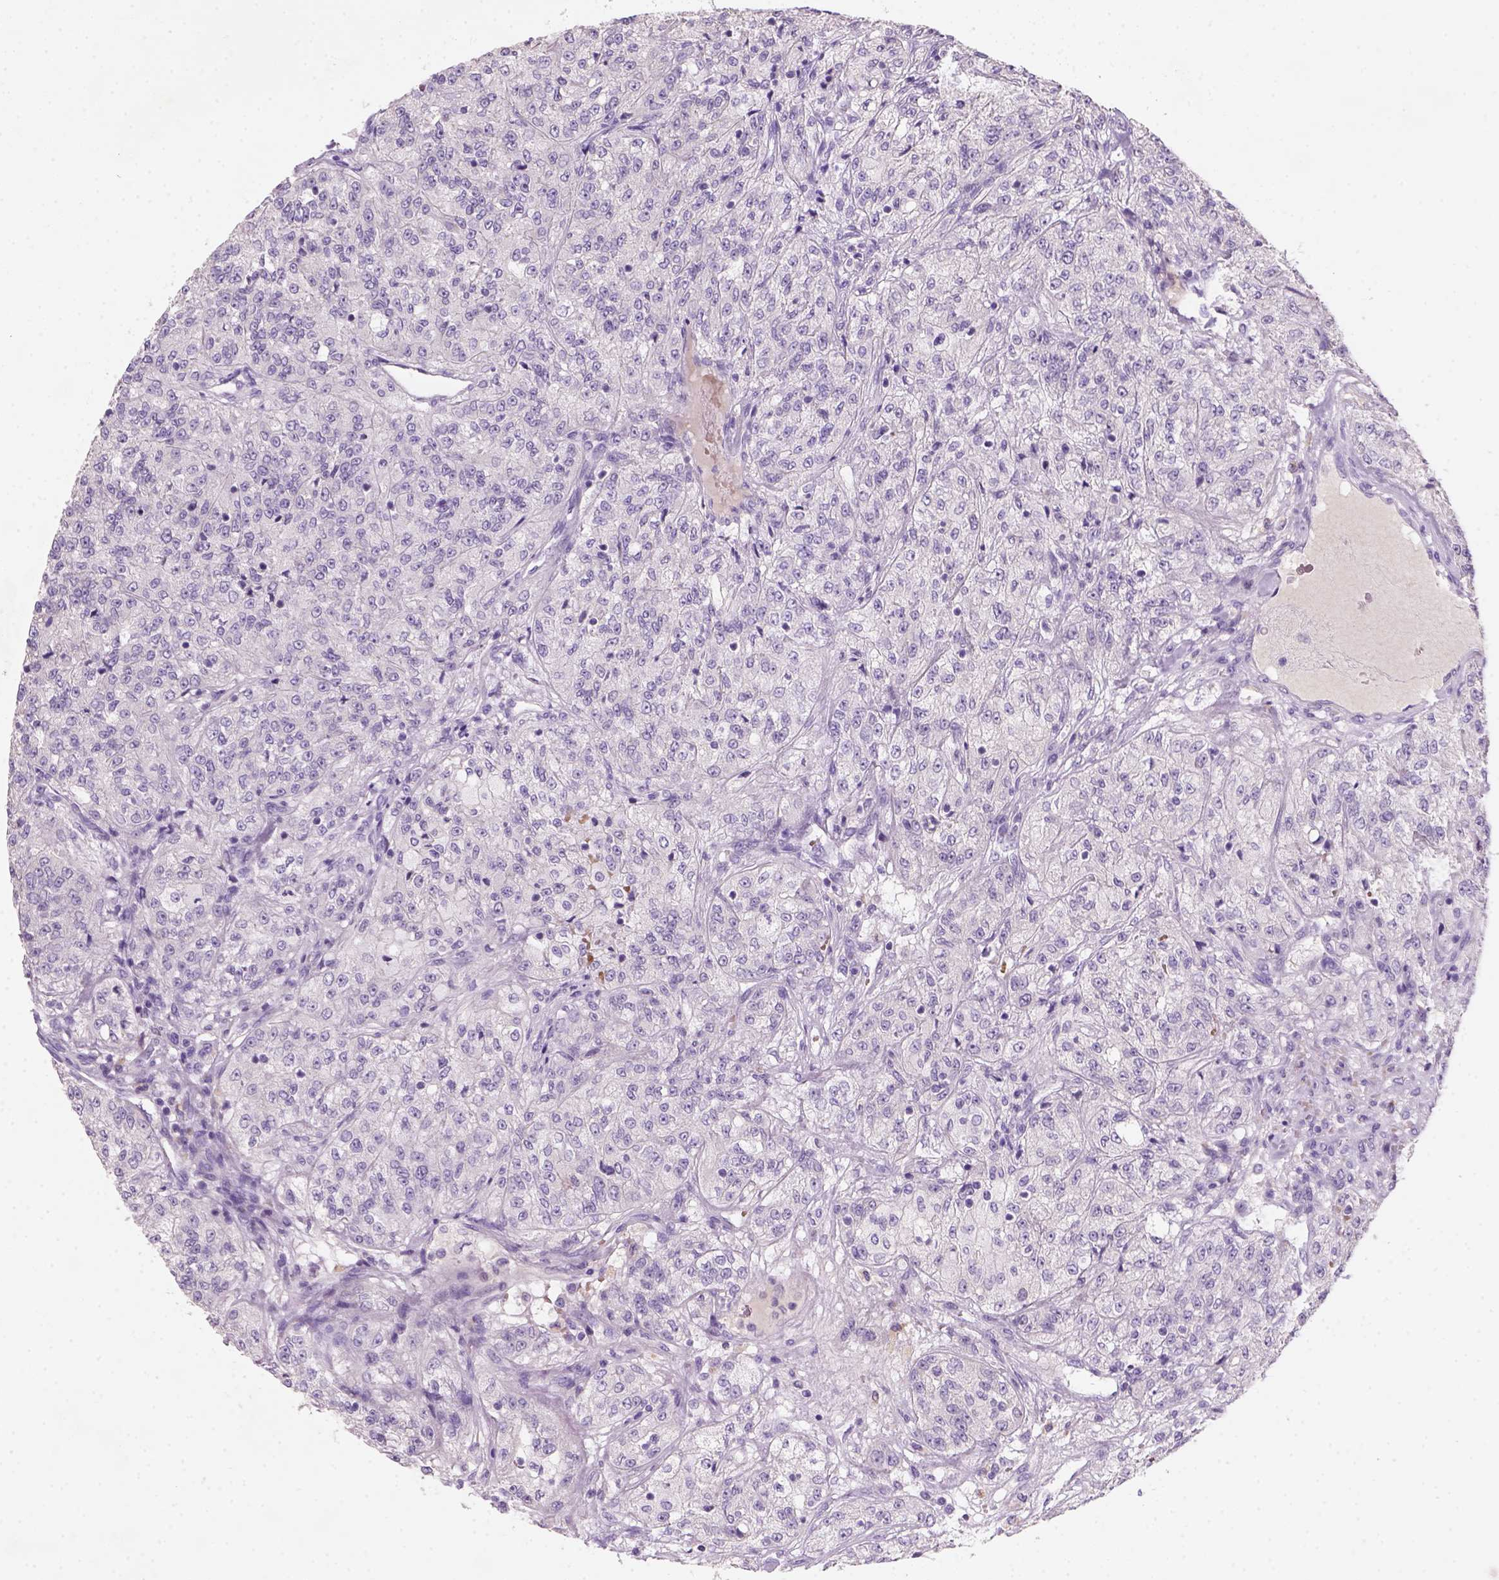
{"staining": {"intensity": "negative", "quantity": "none", "location": "none"}, "tissue": "renal cancer", "cell_type": "Tumor cells", "image_type": "cancer", "snomed": [{"axis": "morphology", "description": "Adenocarcinoma, NOS"}, {"axis": "topography", "description": "Kidney"}], "caption": "This is an immunohistochemistry image of adenocarcinoma (renal). There is no staining in tumor cells.", "gene": "ZMAT4", "patient": {"sex": "female", "age": 63}}